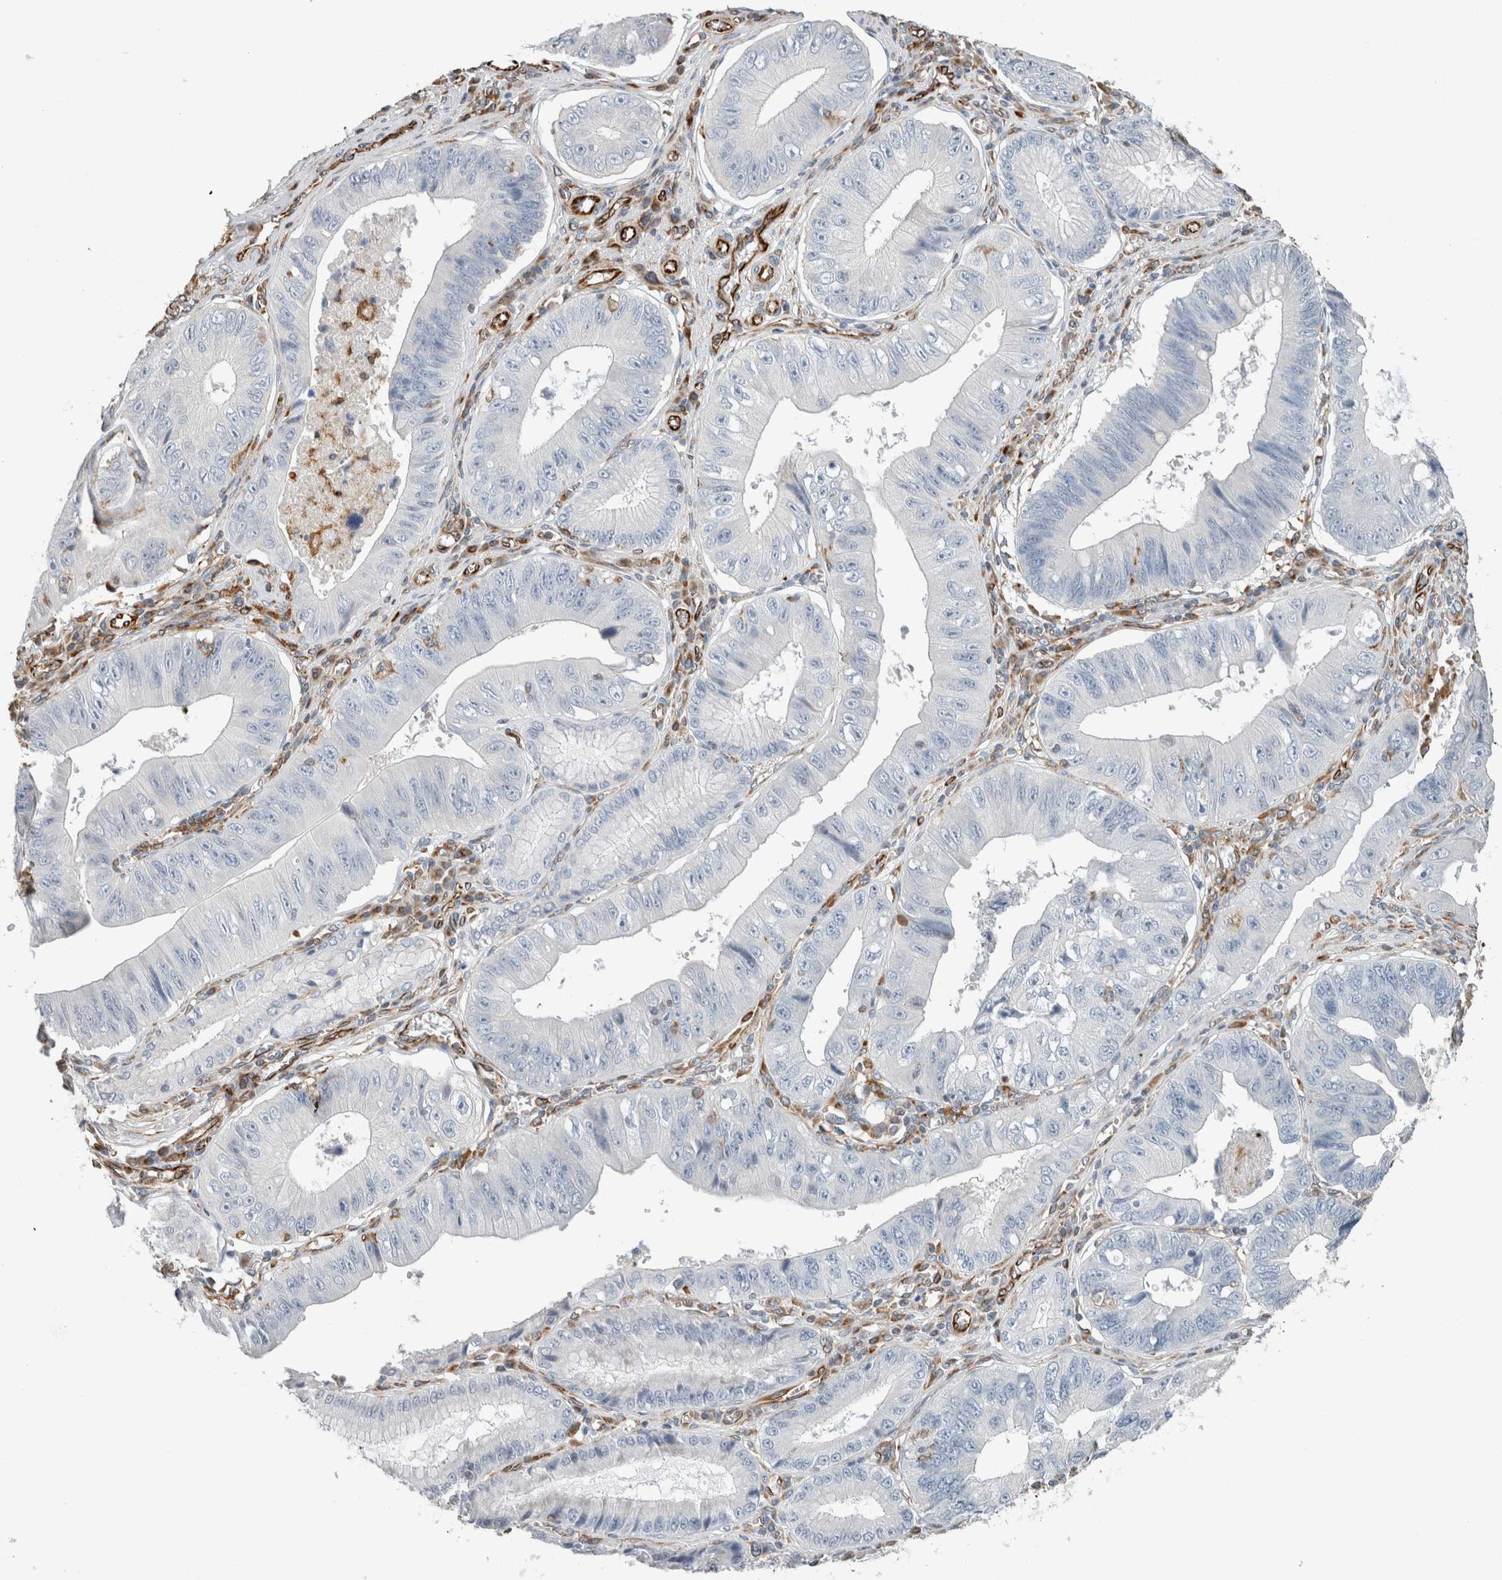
{"staining": {"intensity": "negative", "quantity": "none", "location": "none"}, "tissue": "stomach cancer", "cell_type": "Tumor cells", "image_type": "cancer", "snomed": [{"axis": "morphology", "description": "Adenocarcinoma, NOS"}, {"axis": "topography", "description": "Stomach"}], "caption": "Immunohistochemical staining of human stomach adenocarcinoma exhibits no significant positivity in tumor cells.", "gene": "LY86", "patient": {"sex": "male", "age": 59}}